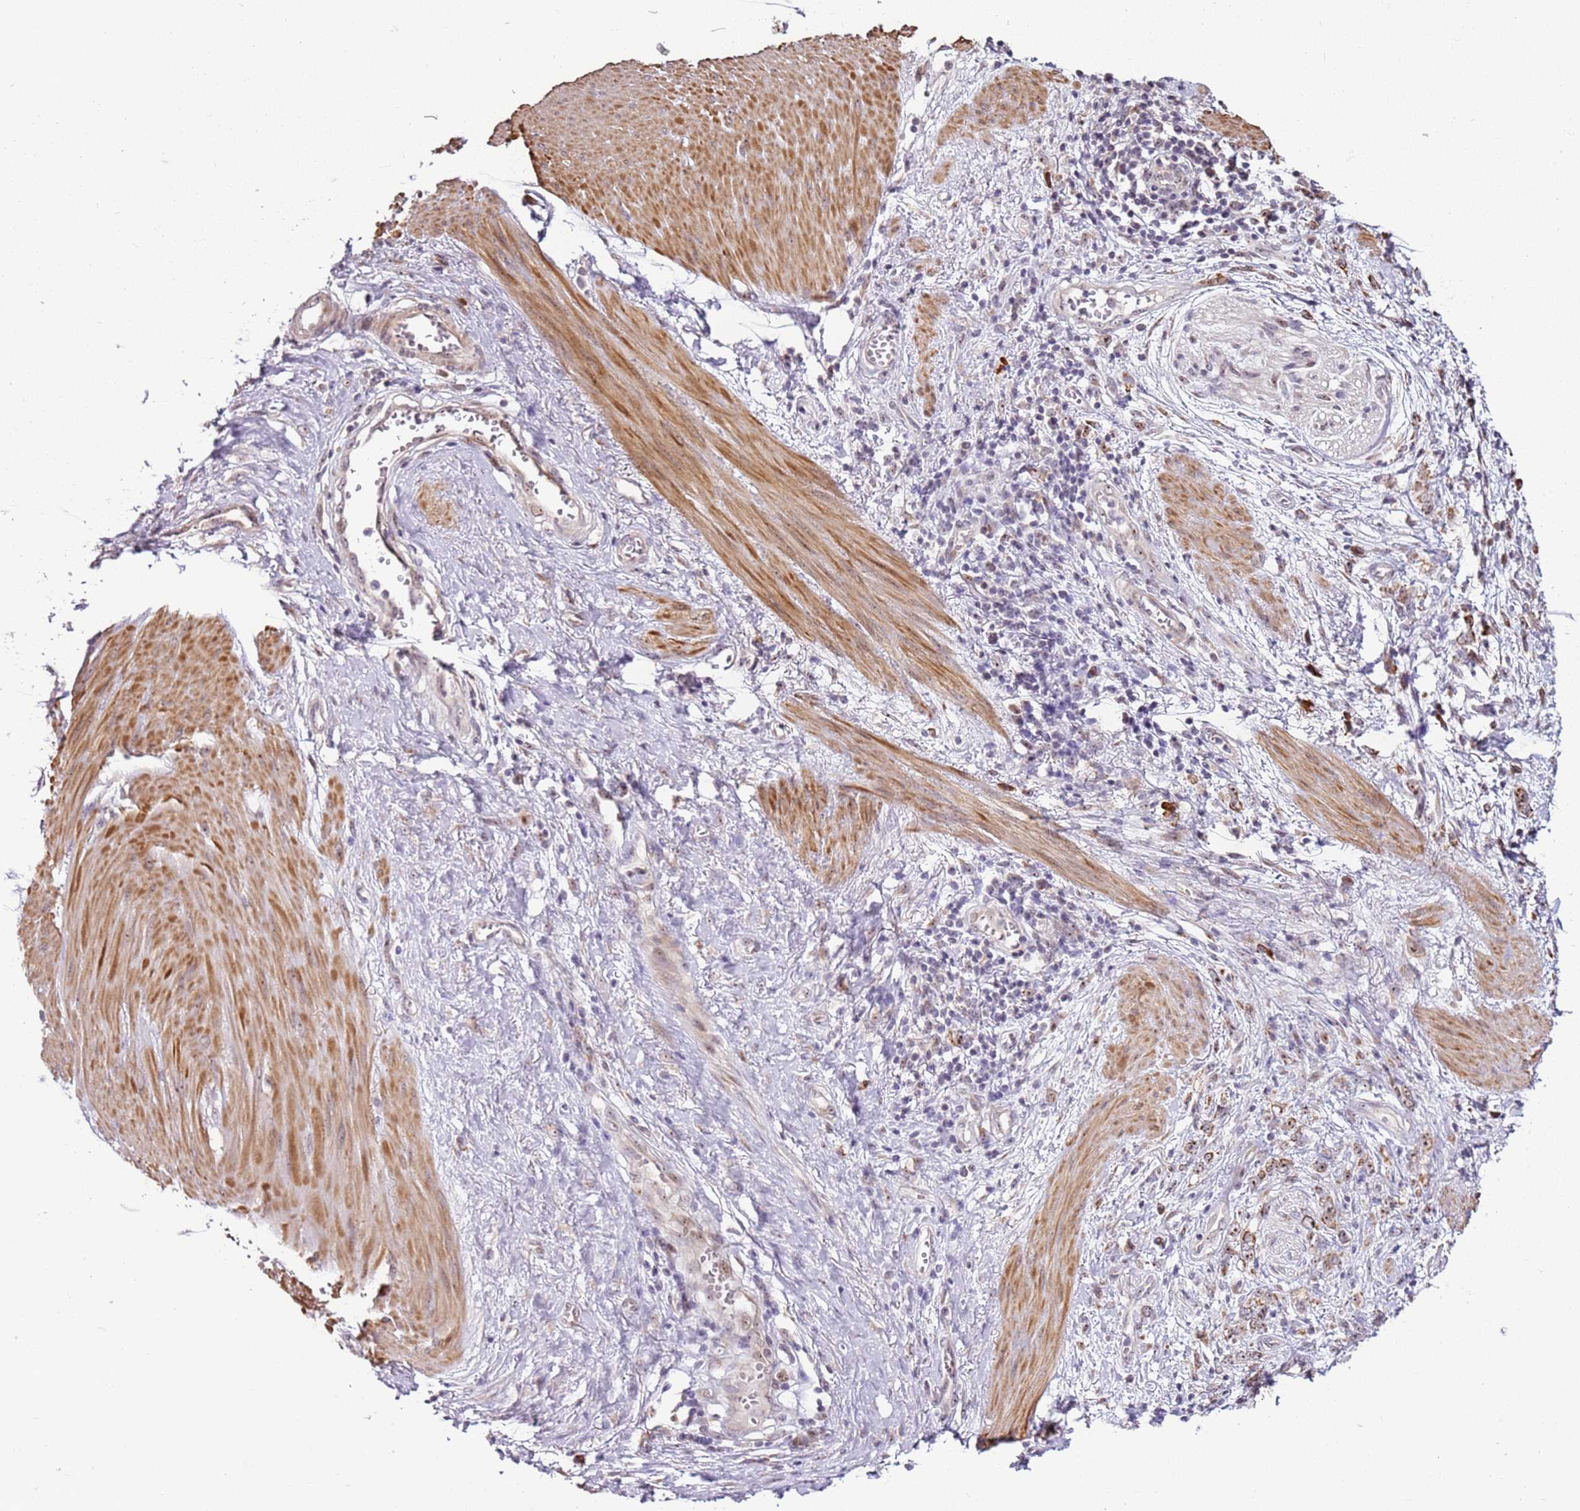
{"staining": {"intensity": "weak", "quantity": "25%-75%", "location": "cytoplasmic/membranous,nuclear"}, "tissue": "stomach cancer", "cell_type": "Tumor cells", "image_type": "cancer", "snomed": [{"axis": "morphology", "description": "Adenocarcinoma, NOS"}, {"axis": "topography", "description": "Stomach"}], "caption": "A histopathology image showing weak cytoplasmic/membranous and nuclear expression in about 25%-75% of tumor cells in stomach cancer, as visualized by brown immunohistochemical staining.", "gene": "UCMA", "patient": {"sex": "female", "age": 76}}